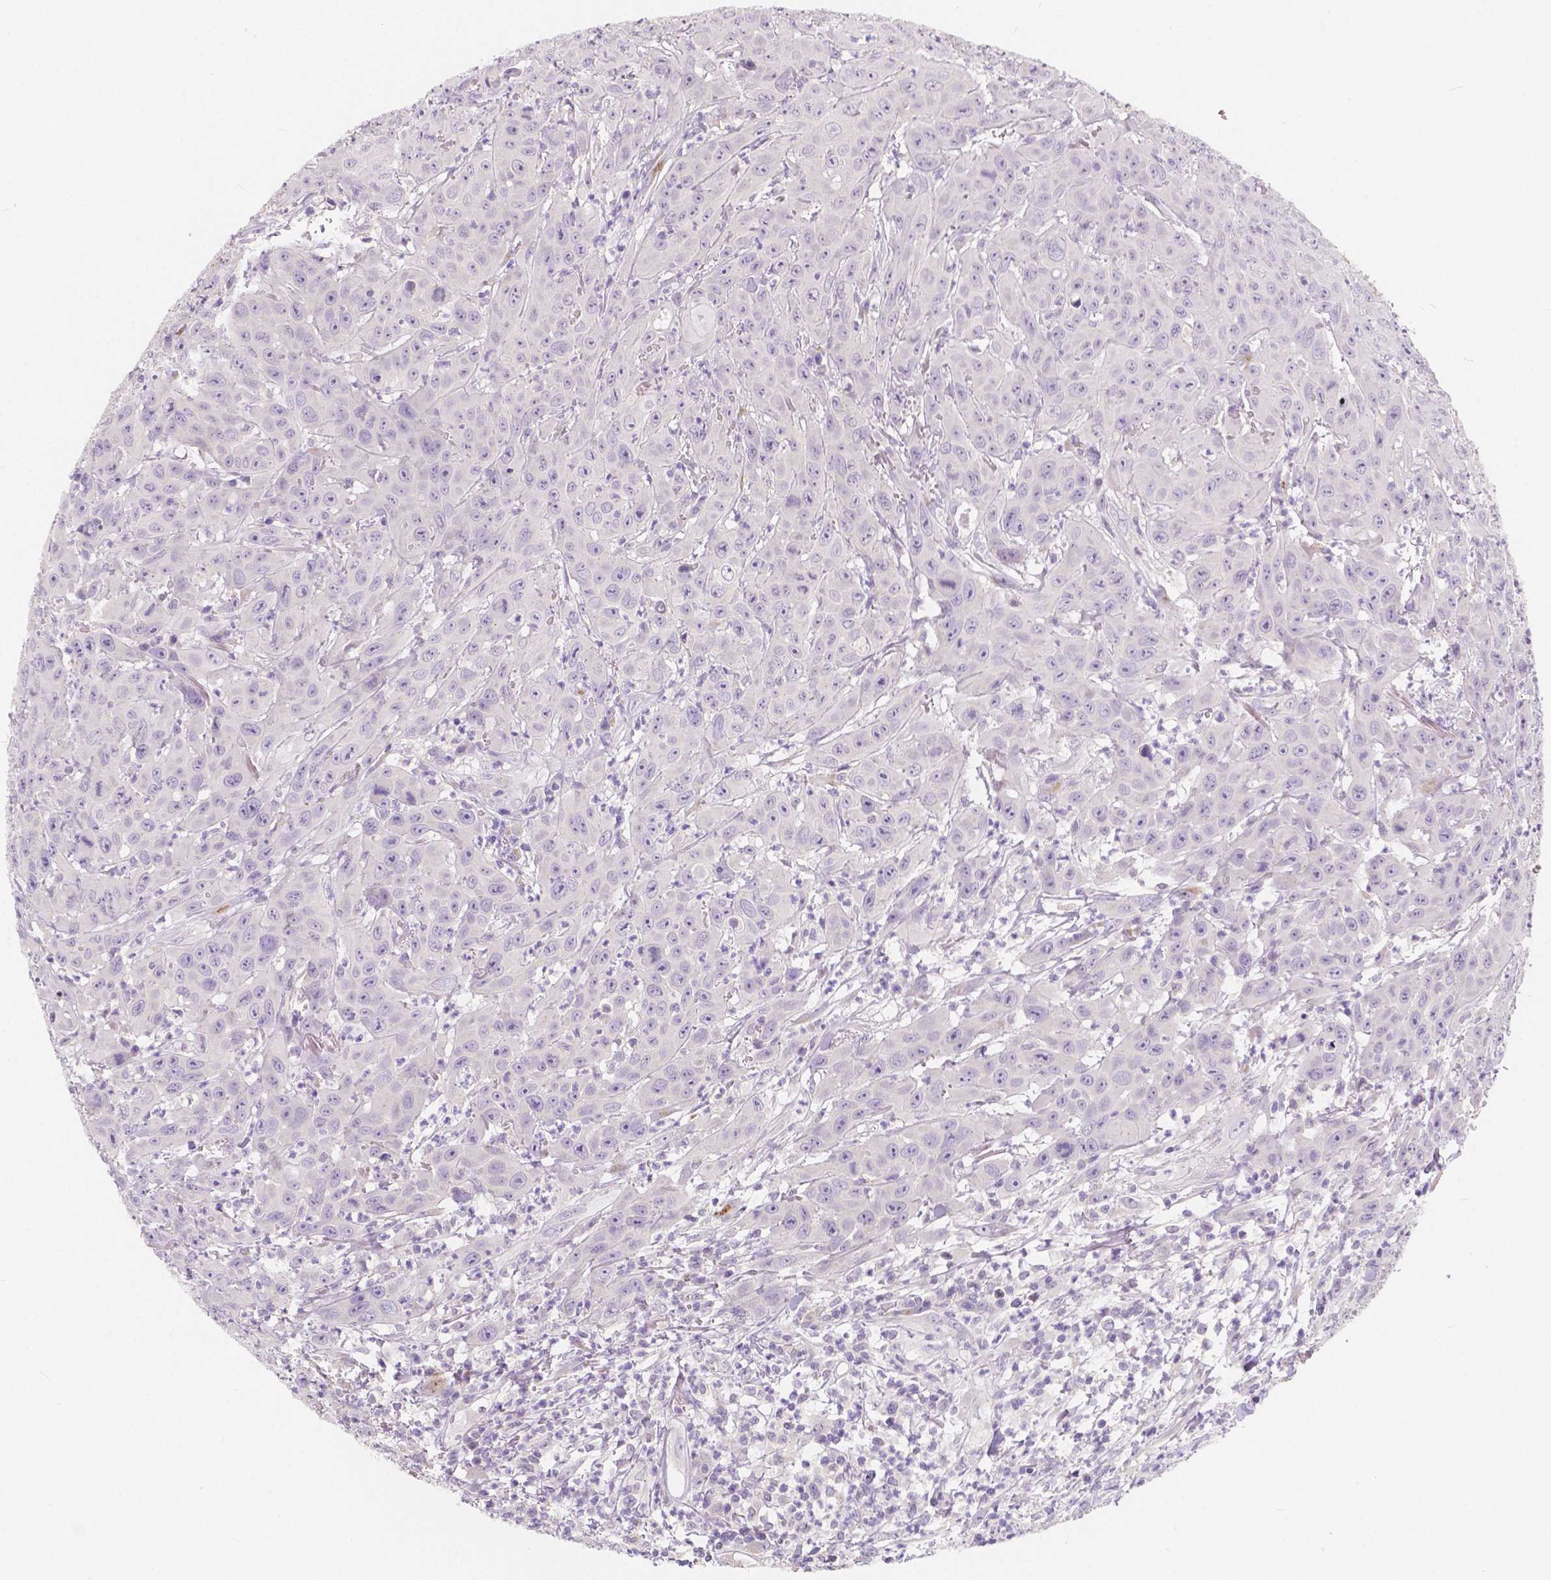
{"staining": {"intensity": "negative", "quantity": "none", "location": "none"}, "tissue": "head and neck cancer", "cell_type": "Tumor cells", "image_type": "cancer", "snomed": [{"axis": "morphology", "description": "Squamous cell carcinoma, NOS"}, {"axis": "topography", "description": "Skin"}, {"axis": "topography", "description": "Head-Neck"}], "caption": "Head and neck cancer was stained to show a protein in brown. There is no significant expression in tumor cells. Brightfield microscopy of immunohistochemistry stained with DAB (3,3'-diaminobenzidine) (brown) and hematoxylin (blue), captured at high magnification.", "gene": "RNF186", "patient": {"sex": "male", "age": 80}}